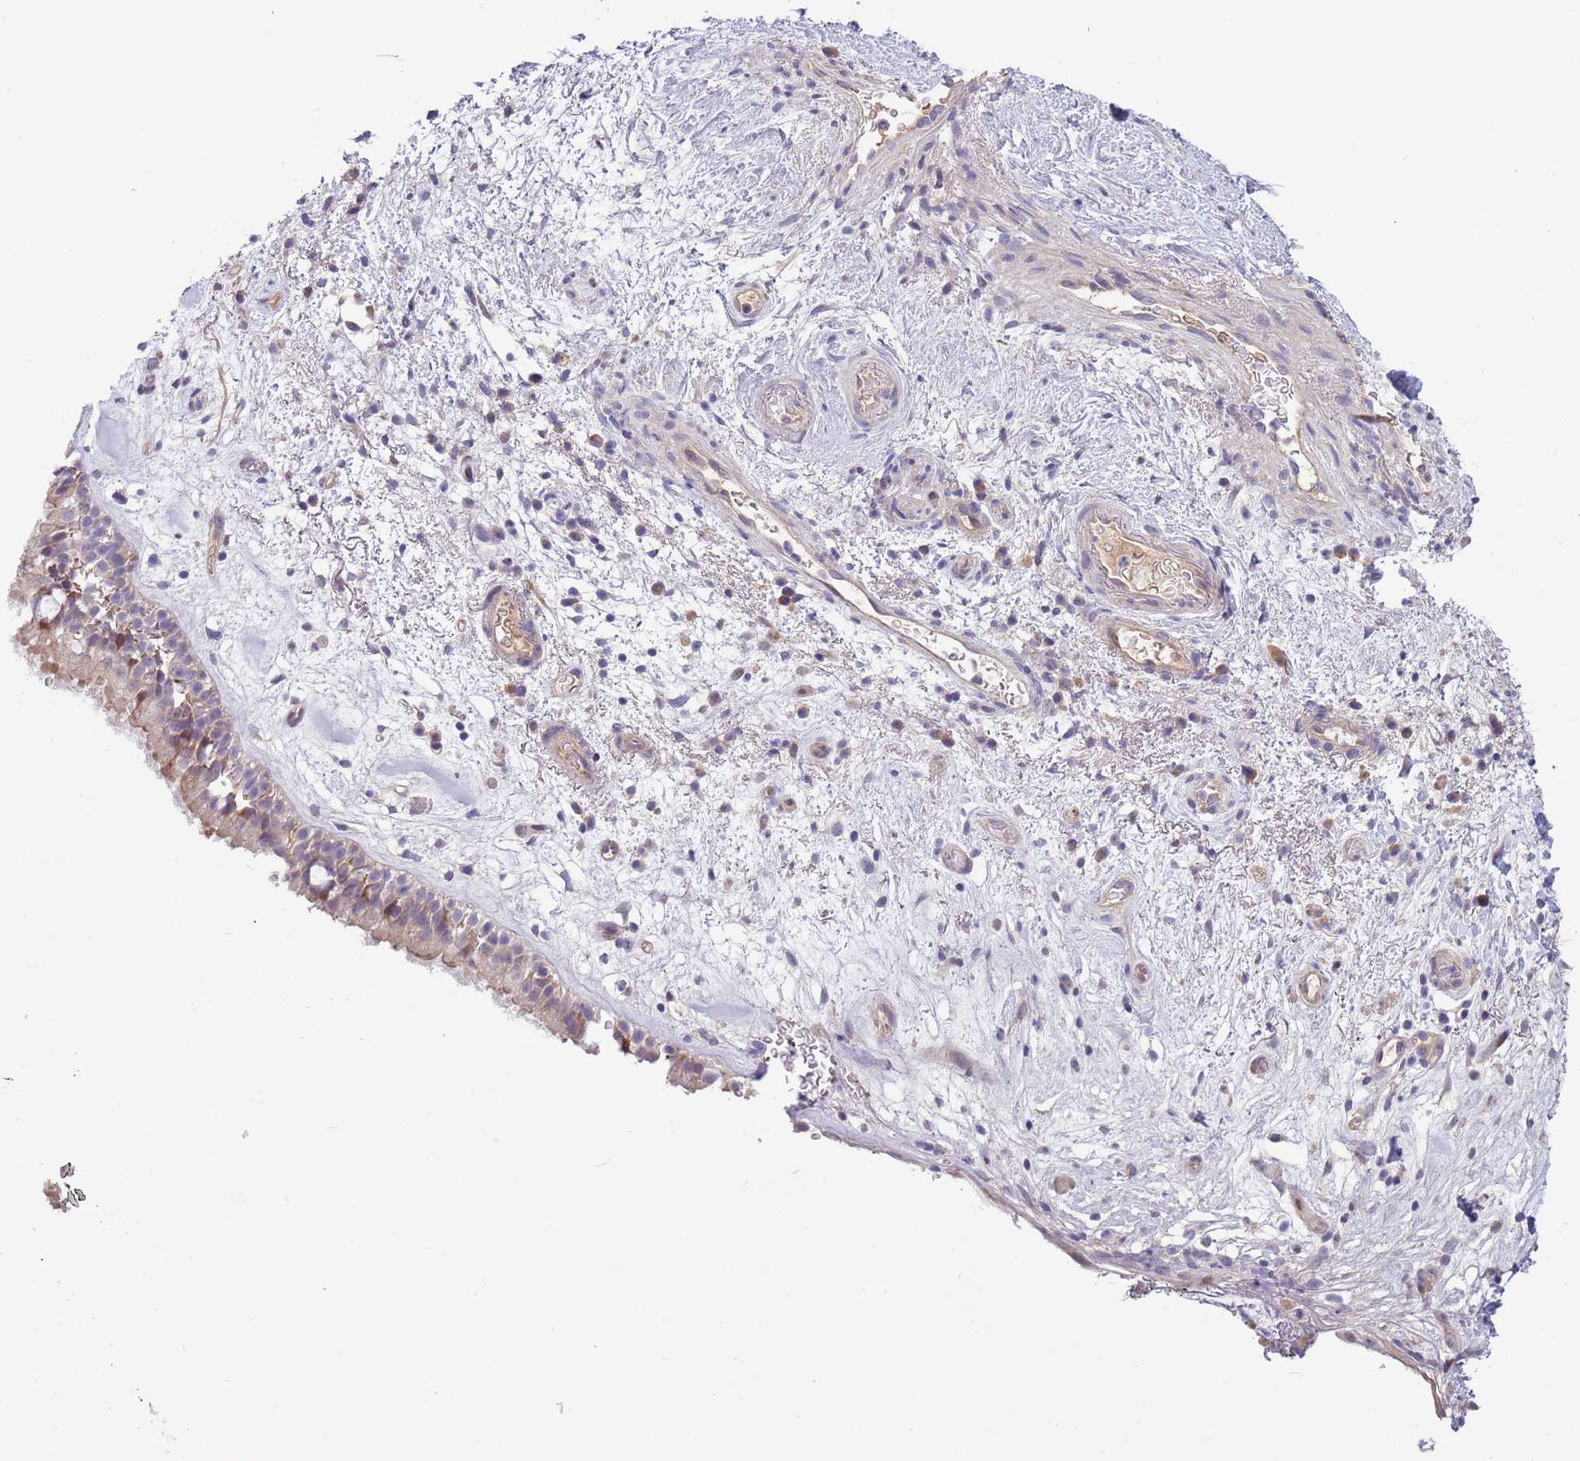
{"staining": {"intensity": "weak", "quantity": "<25%", "location": "cytoplasmic/membranous"}, "tissue": "nasopharynx", "cell_type": "Respiratory epithelial cells", "image_type": "normal", "snomed": [{"axis": "morphology", "description": "Normal tissue, NOS"}, {"axis": "morphology", "description": "Squamous cell carcinoma, NOS"}, {"axis": "topography", "description": "Nasopharynx"}, {"axis": "topography", "description": "Head-Neck"}], "caption": "Histopathology image shows no protein positivity in respiratory epithelial cells of unremarkable nasopharynx. The staining is performed using DAB (3,3'-diaminobenzidine) brown chromogen with nuclei counter-stained in using hematoxylin.", "gene": "CABYR", "patient": {"sex": "male", "age": 85}}